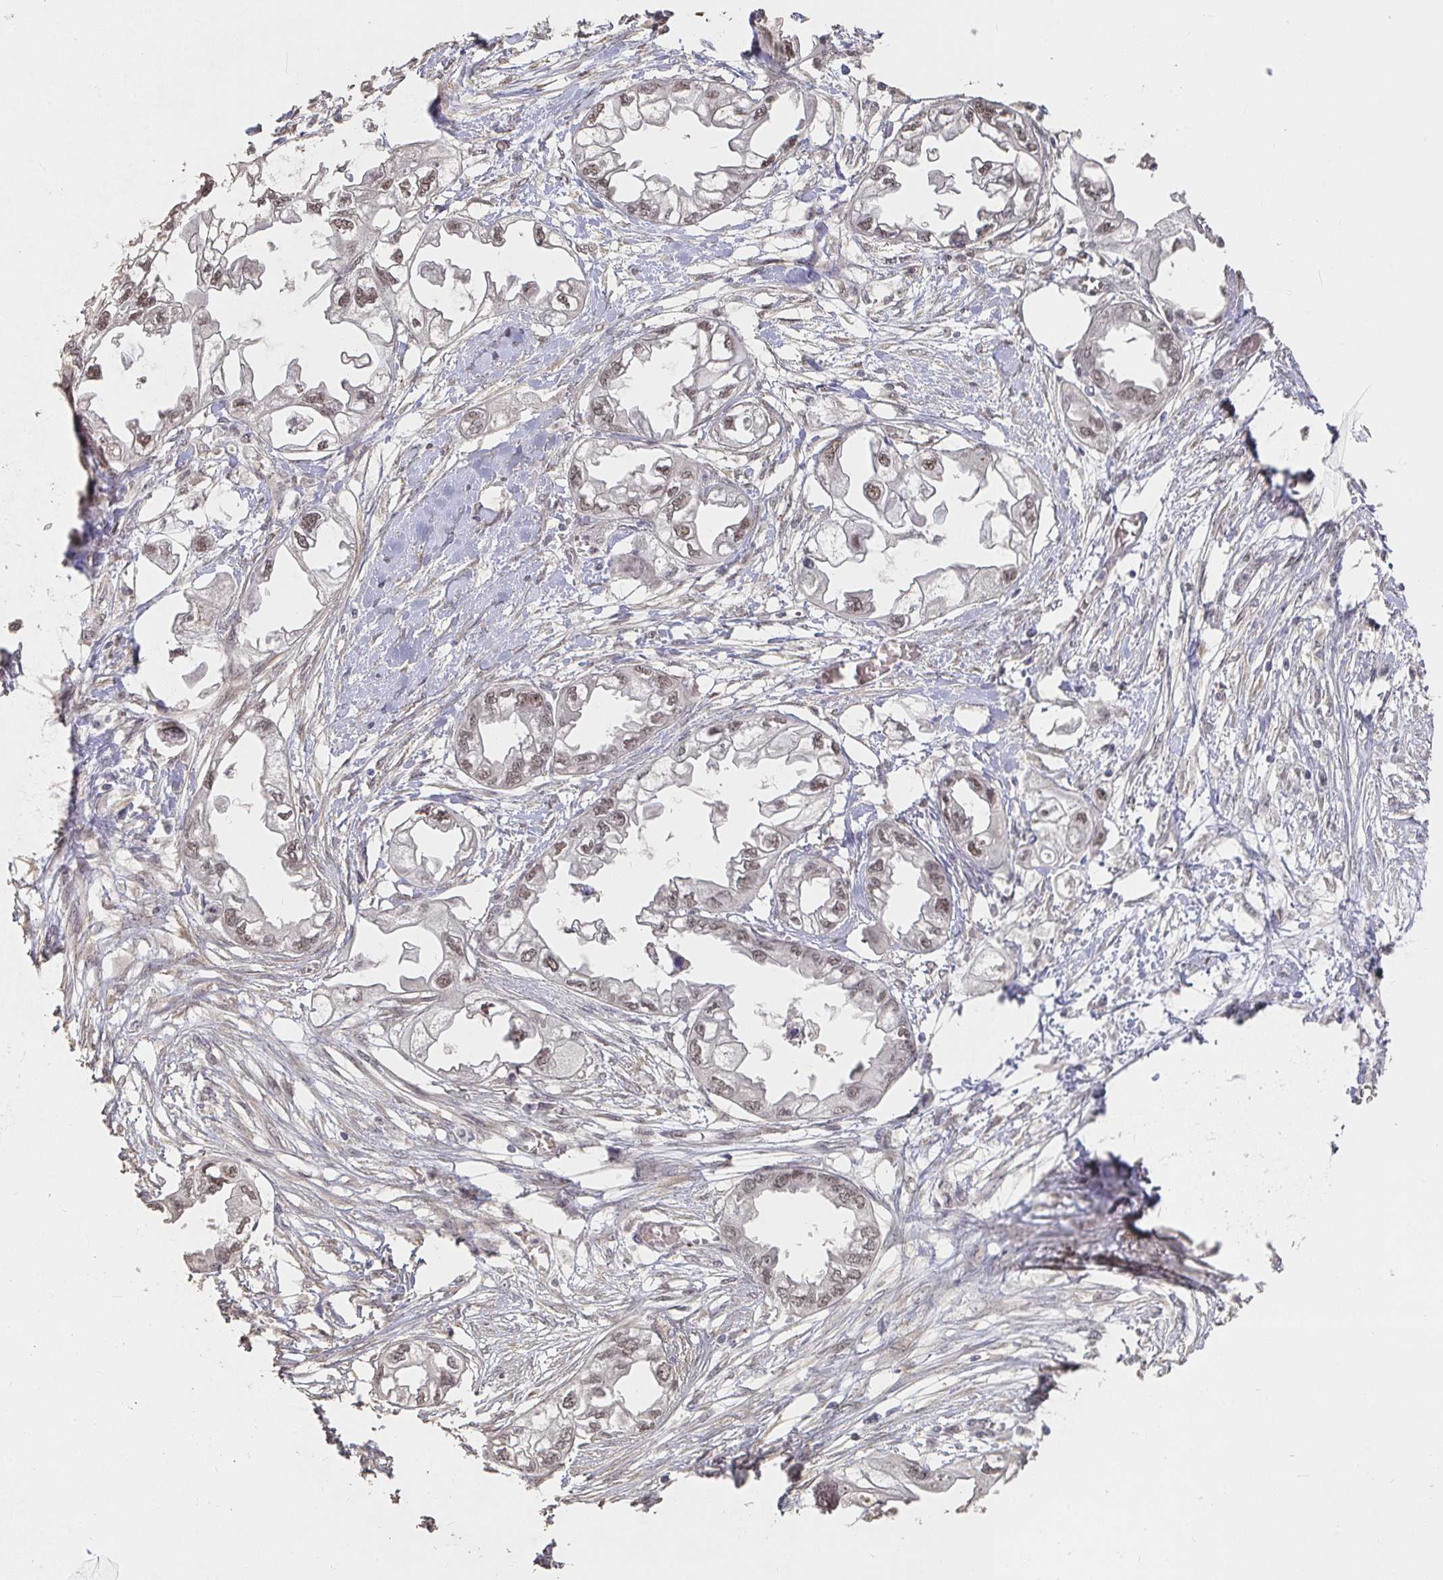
{"staining": {"intensity": "weak", "quantity": ">75%", "location": "nuclear"}, "tissue": "endometrial cancer", "cell_type": "Tumor cells", "image_type": "cancer", "snomed": [{"axis": "morphology", "description": "Adenocarcinoma, NOS"}, {"axis": "morphology", "description": "Adenocarcinoma, metastatic, NOS"}, {"axis": "topography", "description": "Adipose tissue"}, {"axis": "topography", "description": "Endometrium"}], "caption": "Tumor cells show weak nuclear staining in about >75% of cells in endometrial cancer (metastatic adenocarcinoma).", "gene": "RCOR1", "patient": {"sex": "female", "age": 67}}